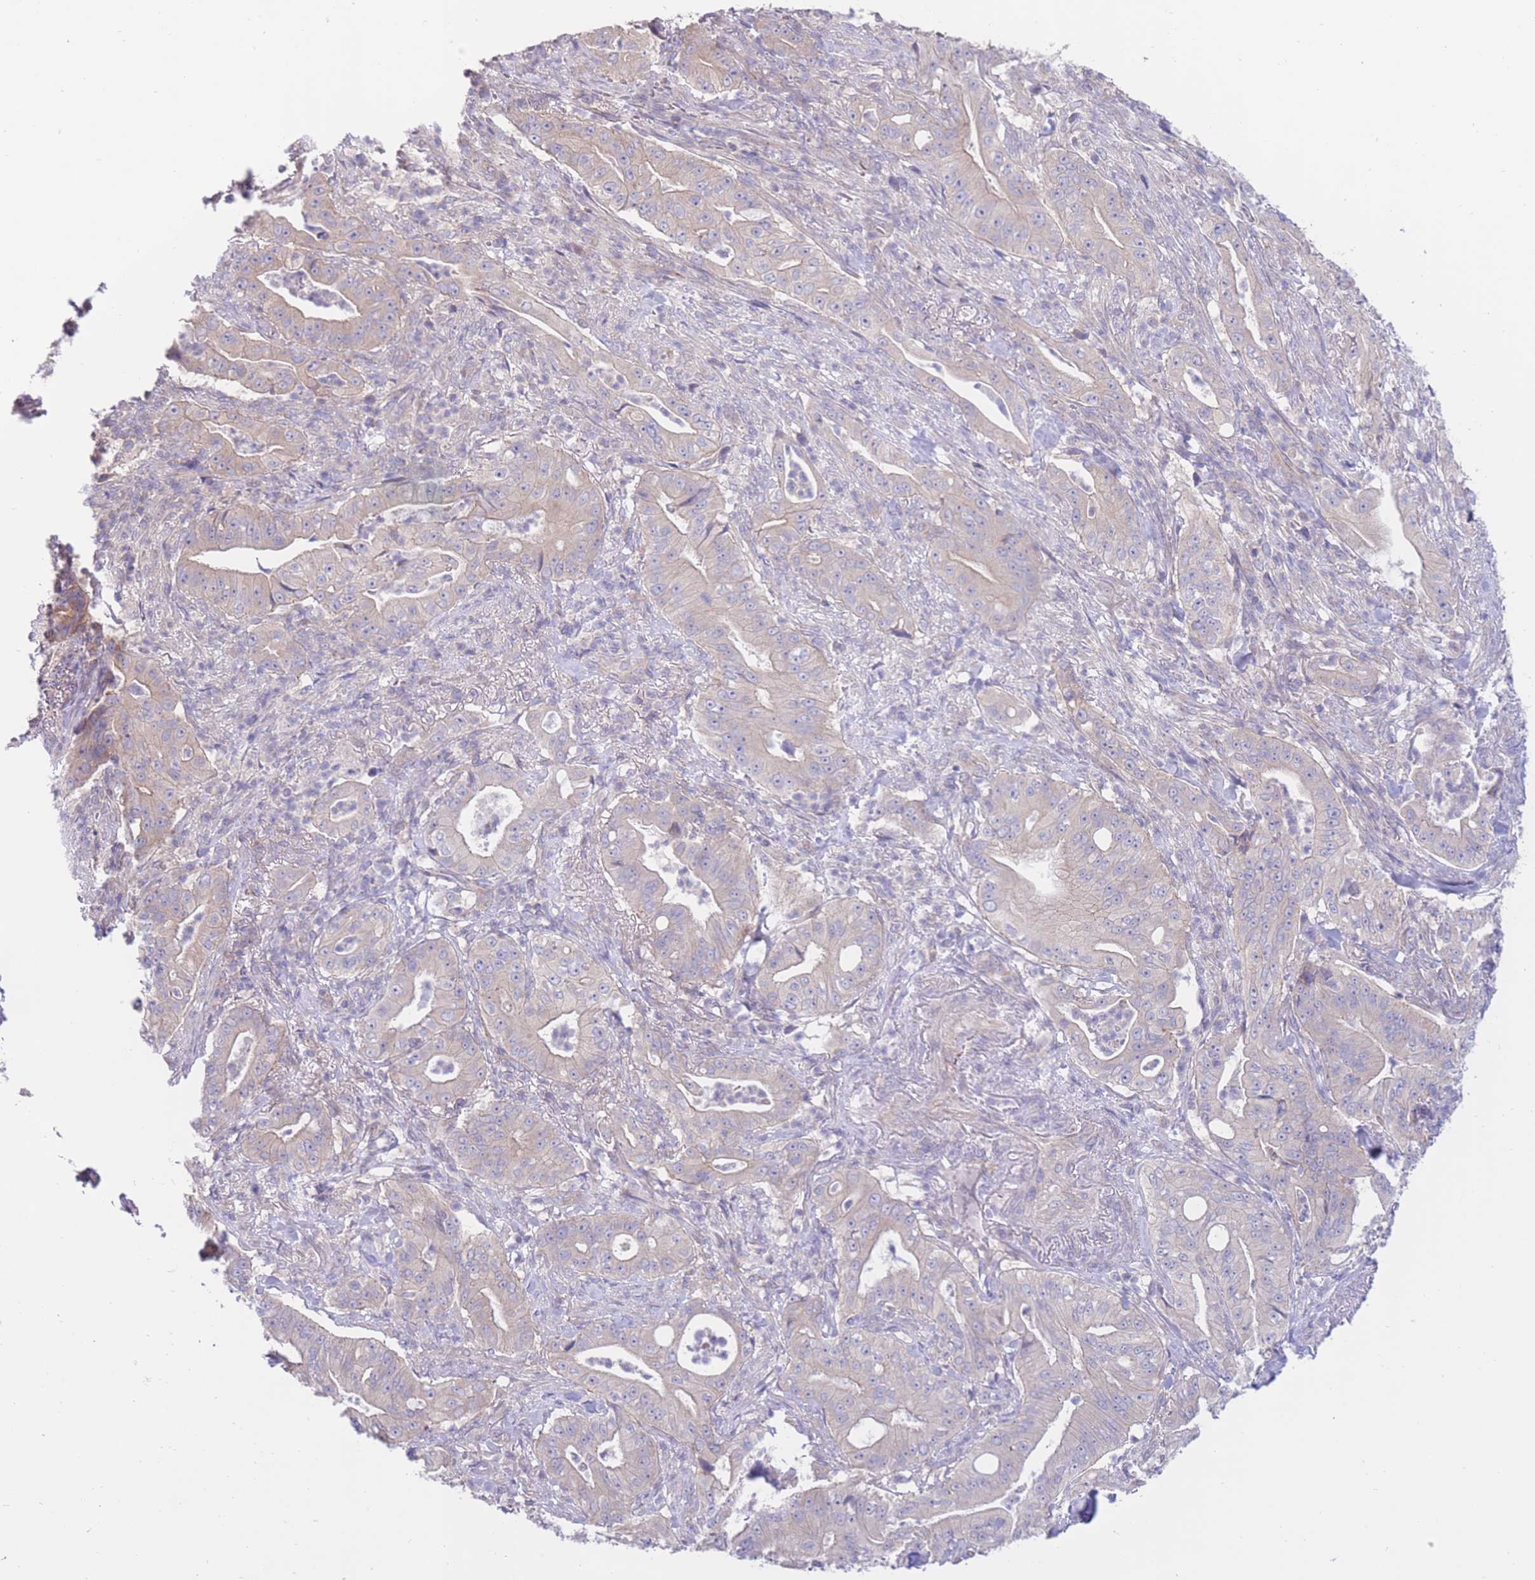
{"staining": {"intensity": "weak", "quantity": "<25%", "location": "cytoplasmic/membranous"}, "tissue": "pancreatic cancer", "cell_type": "Tumor cells", "image_type": "cancer", "snomed": [{"axis": "morphology", "description": "Adenocarcinoma, NOS"}, {"axis": "topography", "description": "Pancreas"}], "caption": "Immunohistochemistry (IHC) micrograph of pancreatic cancer stained for a protein (brown), which shows no positivity in tumor cells. (DAB (3,3'-diaminobenzidine) IHC with hematoxylin counter stain).", "gene": "ALS2CL", "patient": {"sex": "male", "age": 71}}